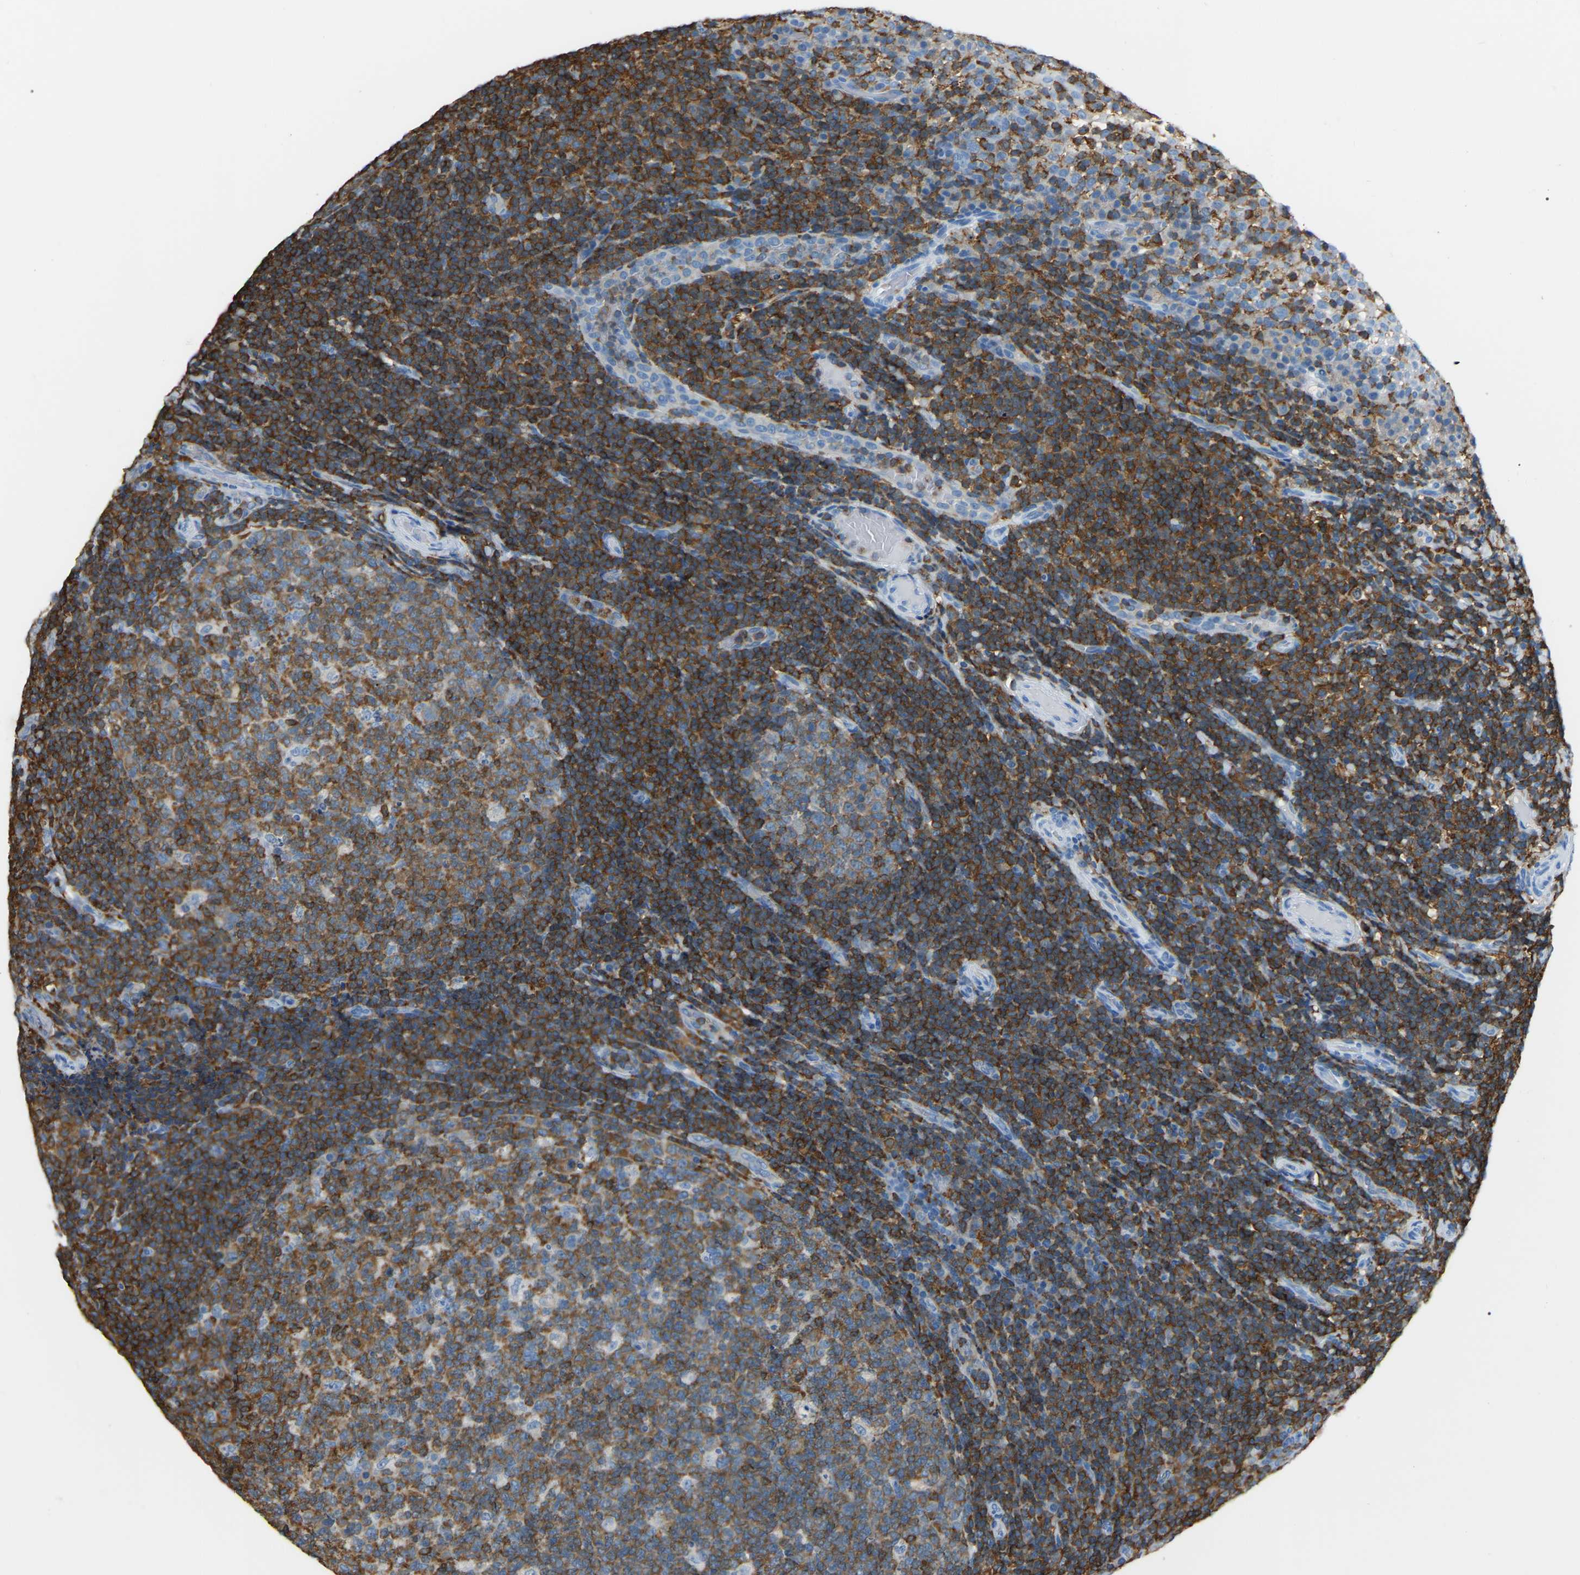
{"staining": {"intensity": "moderate", "quantity": ">75%", "location": "cytoplasmic/membranous"}, "tissue": "tonsil", "cell_type": "Germinal center cells", "image_type": "normal", "snomed": [{"axis": "morphology", "description": "Normal tissue, NOS"}, {"axis": "topography", "description": "Tonsil"}], "caption": "Human tonsil stained for a protein (brown) shows moderate cytoplasmic/membranous positive positivity in approximately >75% of germinal center cells.", "gene": "ARHGAP45", "patient": {"sex": "female", "age": 19}}